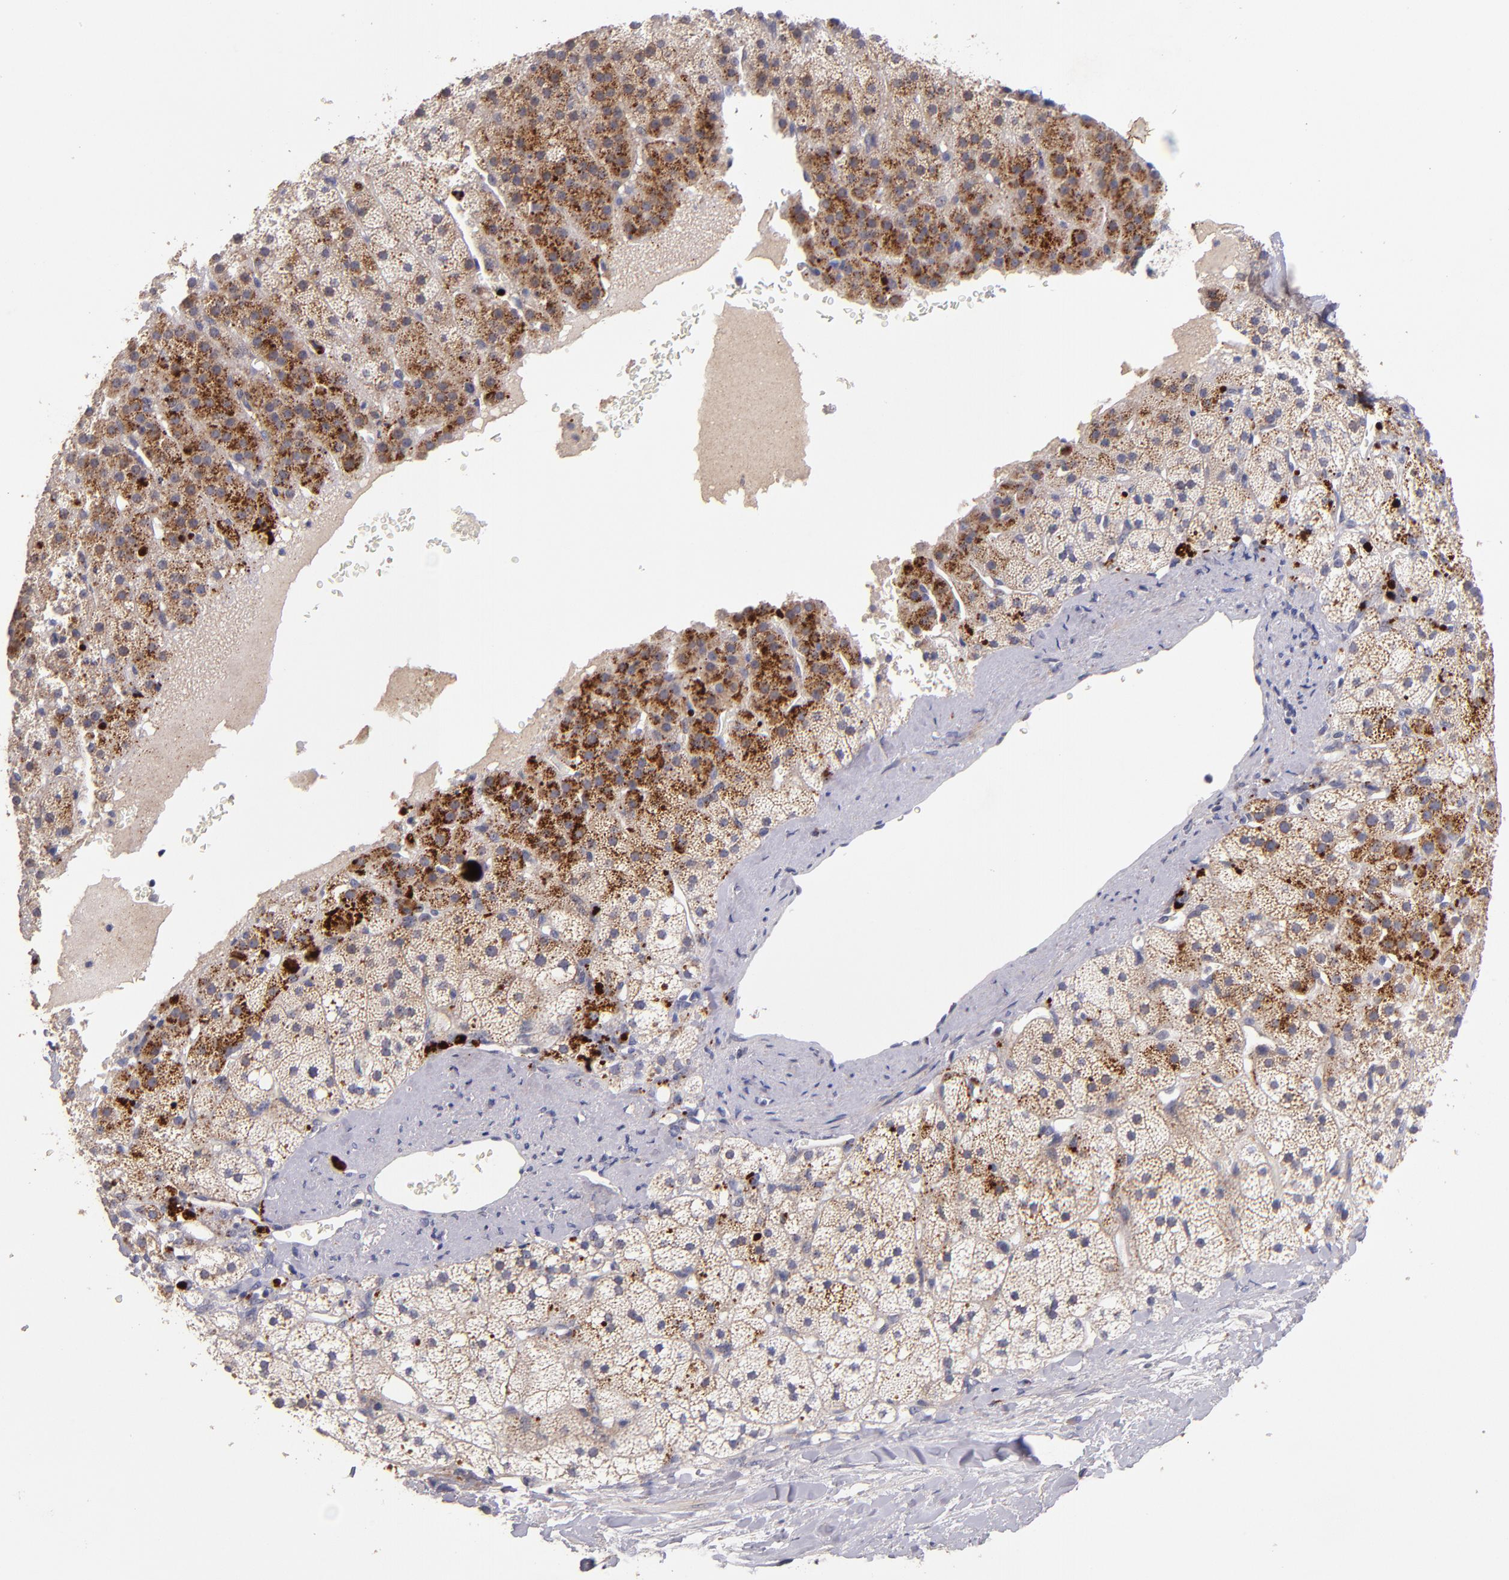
{"staining": {"intensity": "strong", "quantity": ">75%", "location": "cytoplasmic/membranous"}, "tissue": "adrenal gland", "cell_type": "Glandular cells", "image_type": "normal", "snomed": [{"axis": "morphology", "description": "Normal tissue, NOS"}, {"axis": "topography", "description": "Adrenal gland"}], "caption": "A brown stain highlights strong cytoplasmic/membranous staining of a protein in glandular cells of normal adrenal gland. (brown staining indicates protein expression, while blue staining denotes nuclei).", "gene": "MAGEE1", "patient": {"sex": "male", "age": 35}}